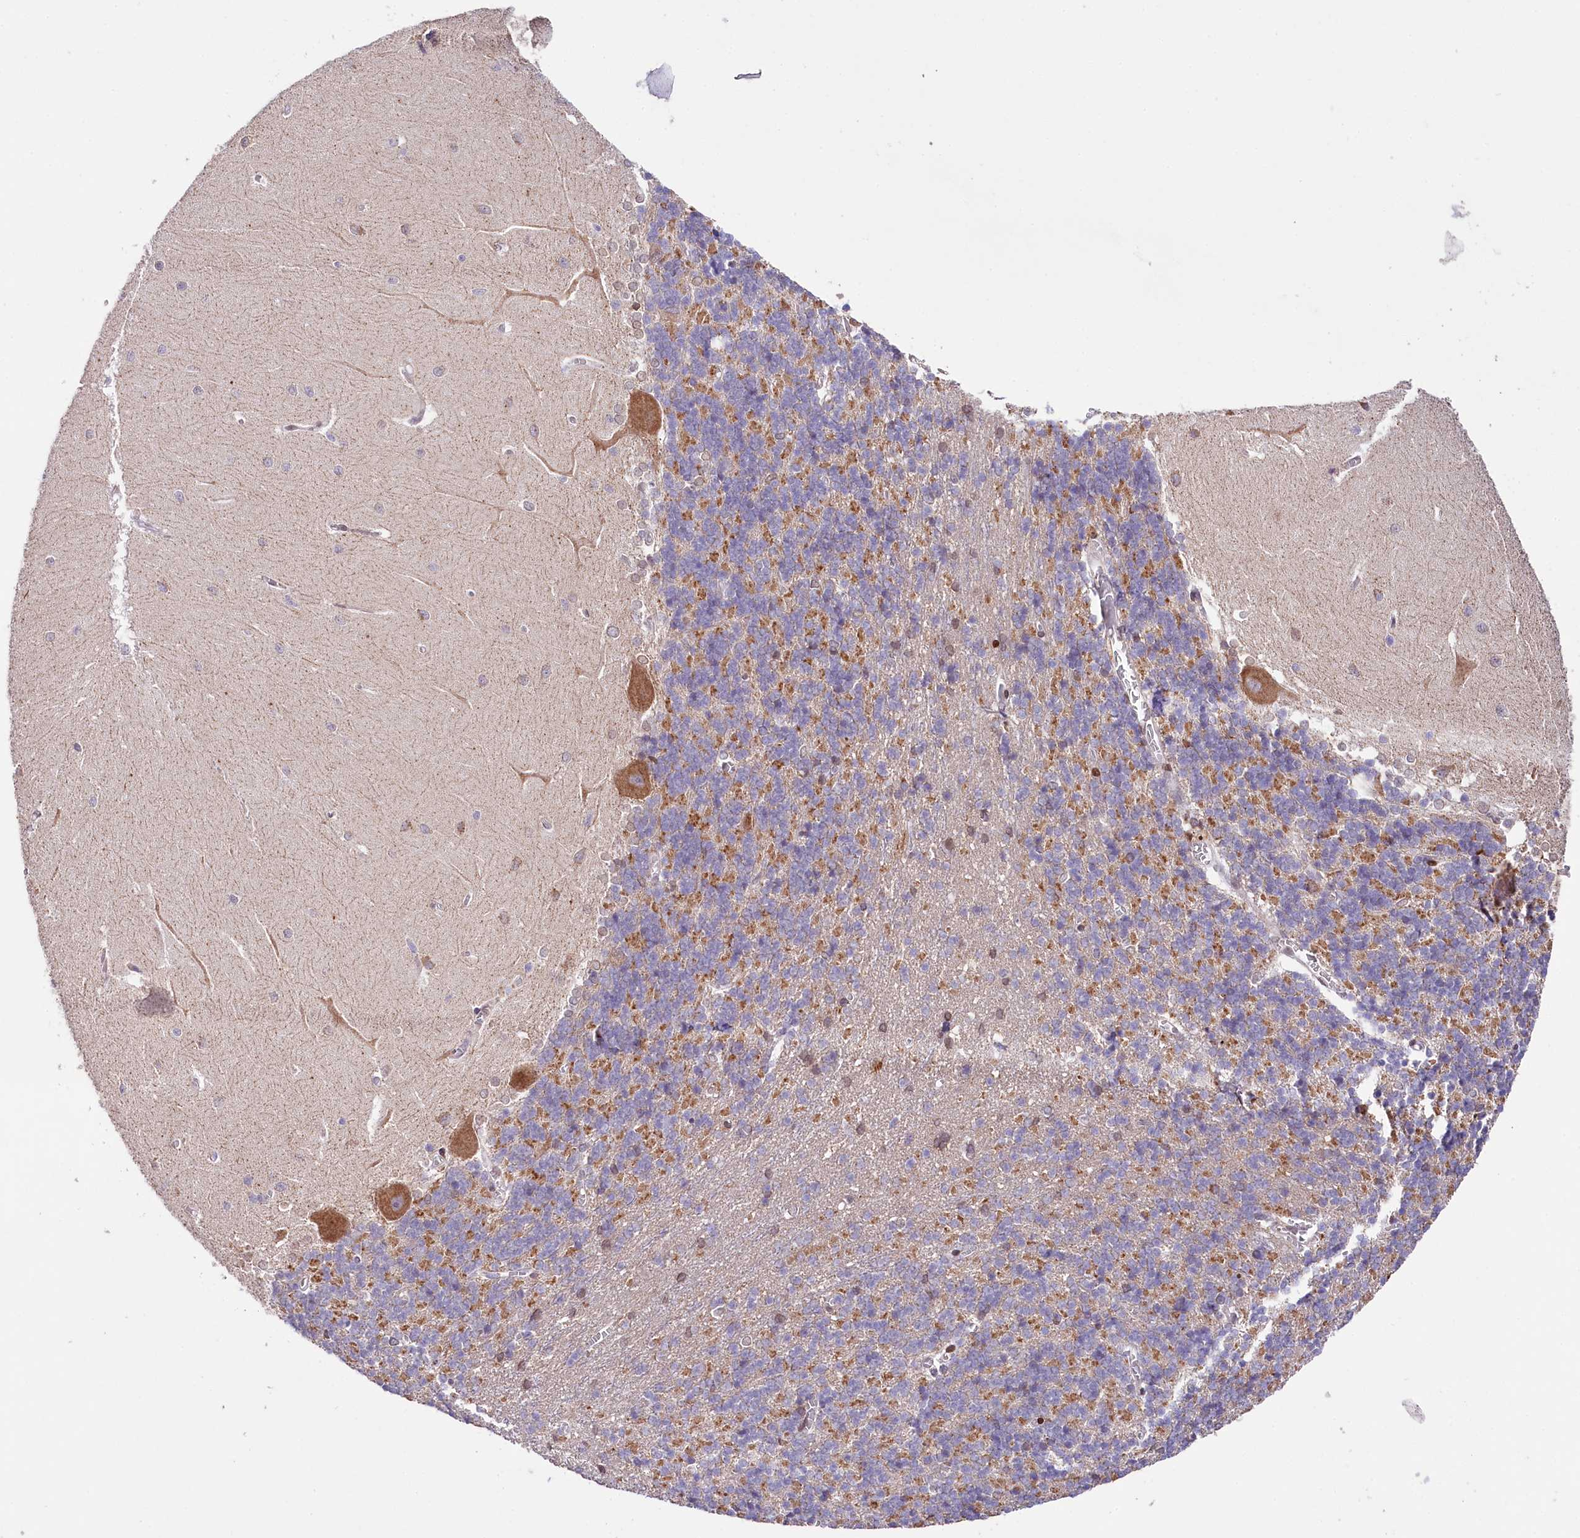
{"staining": {"intensity": "strong", "quantity": "<25%", "location": "cytoplasmic/membranous"}, "tissue": "cerebellum", "cell_type": "Cells in granular layer", "image_type": "normal", "snomed": [{"axis": "morphology", "description": "Normal tissue, NOS"}, {"axis": "topography", "description": "Cerebellum"}], "caption": "Cells in granular layer reveal strong cytoplasmic/membranous expression in about <25% of cells in normal cerebellum. The staining was performed using DAB, with brown indicating positive protein expression. Nuclei are stained blue with hematoxylin.", "gene": "ZNF226", "patient": {"sex": "male", "age": 37}}